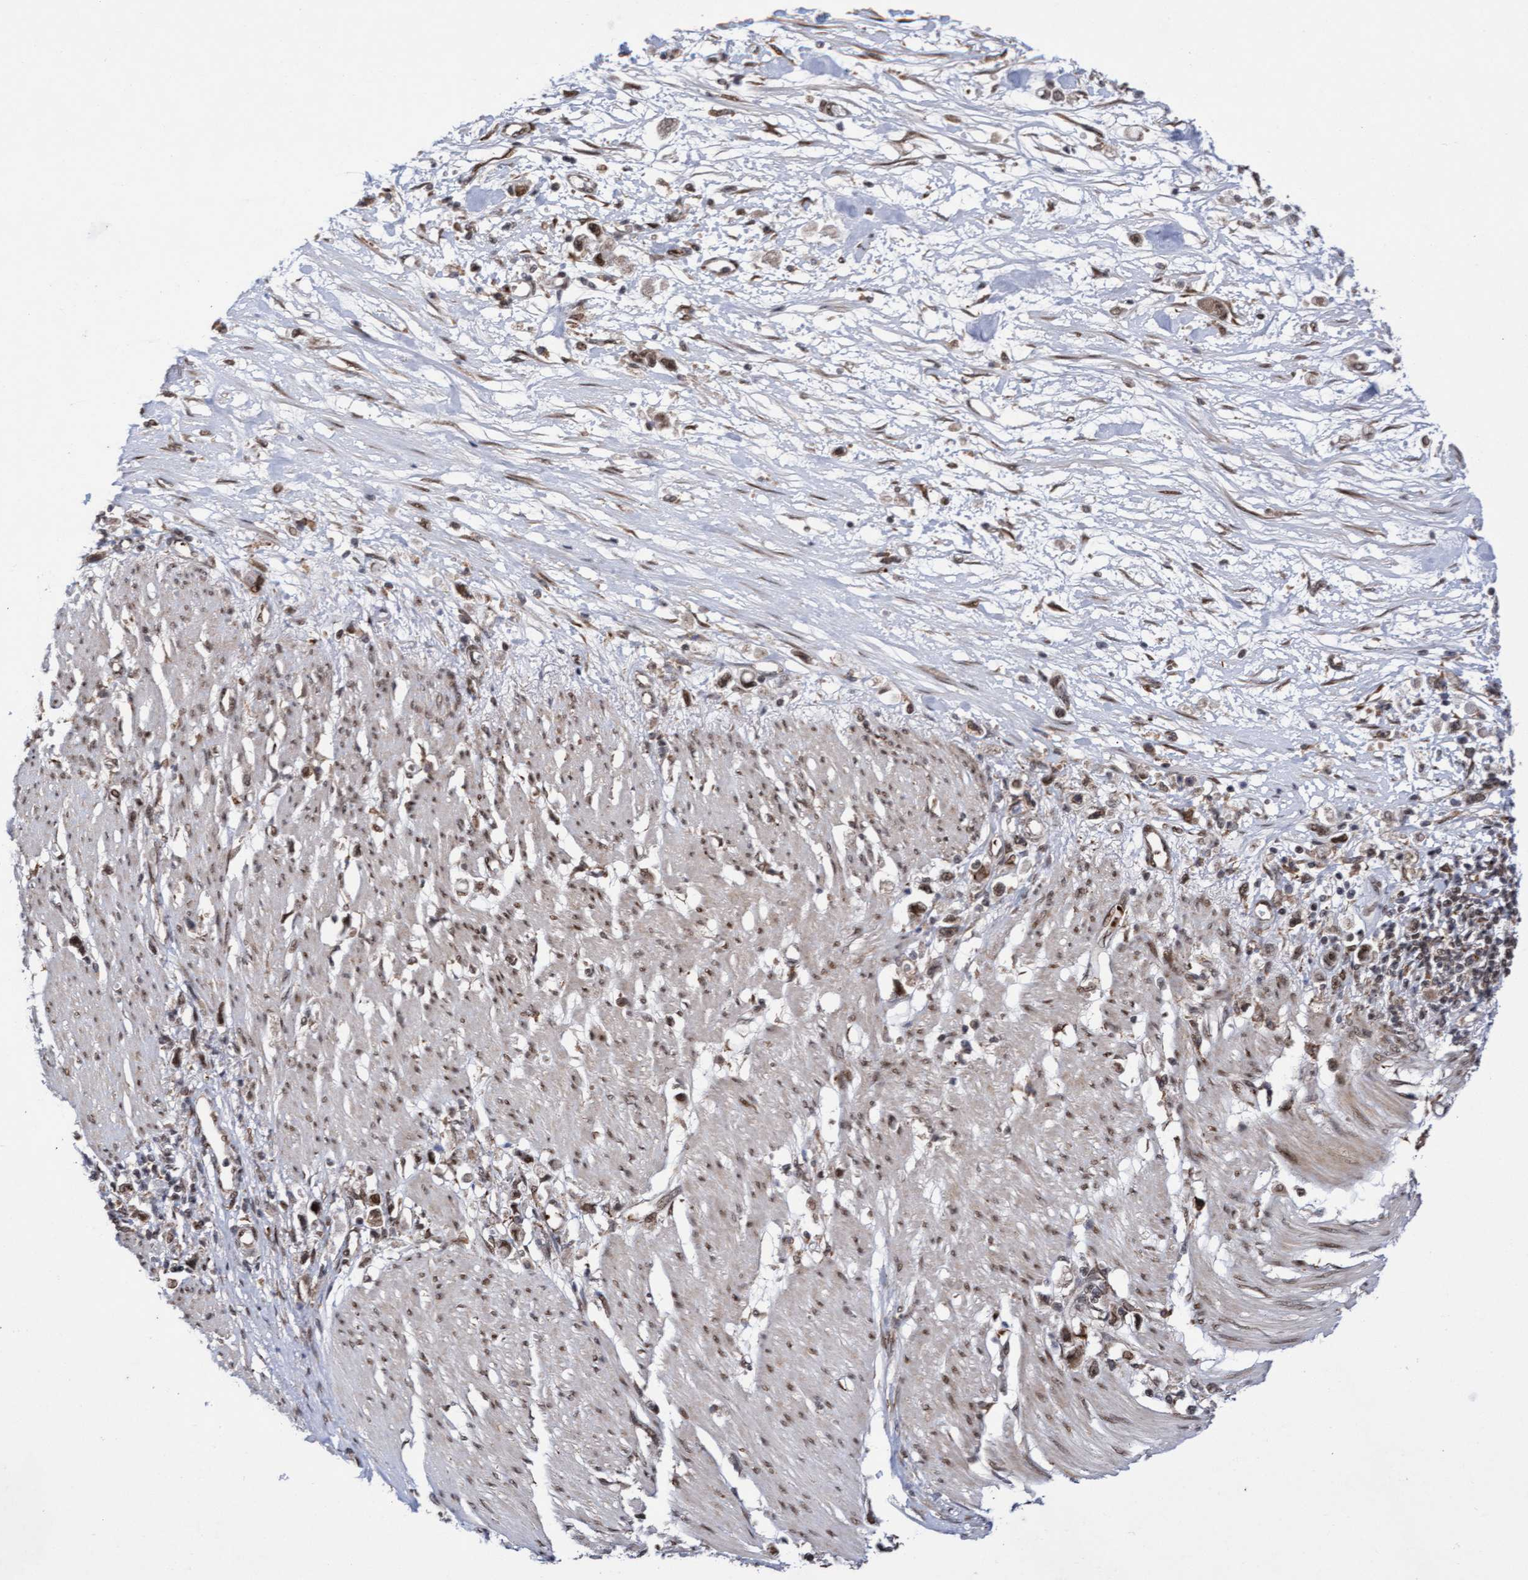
{"staining": {"intensity": "moderate", "quantity": ">75%", "location": "cytoplasmic/membranous,nuclear"}, "tissue": "stomach cancer", "cell_type": "Tumor cells", "image_type": "cancer", "snomed": [{"axis": "morphology", "description": "Adenocarcinoma, NOS"}, {"axis": "topography", "description": "Stomach"}], "caption": "A histopathology image showing moderate cytoplasmic/membranous and nuclear positivity in approximately >75% of tumor cells in adenocarcinoma (stomach), as visualized by brown immunohistochemical staining.", "gene": "TANC2", "patient": {"sex": "female", "age": 59}}